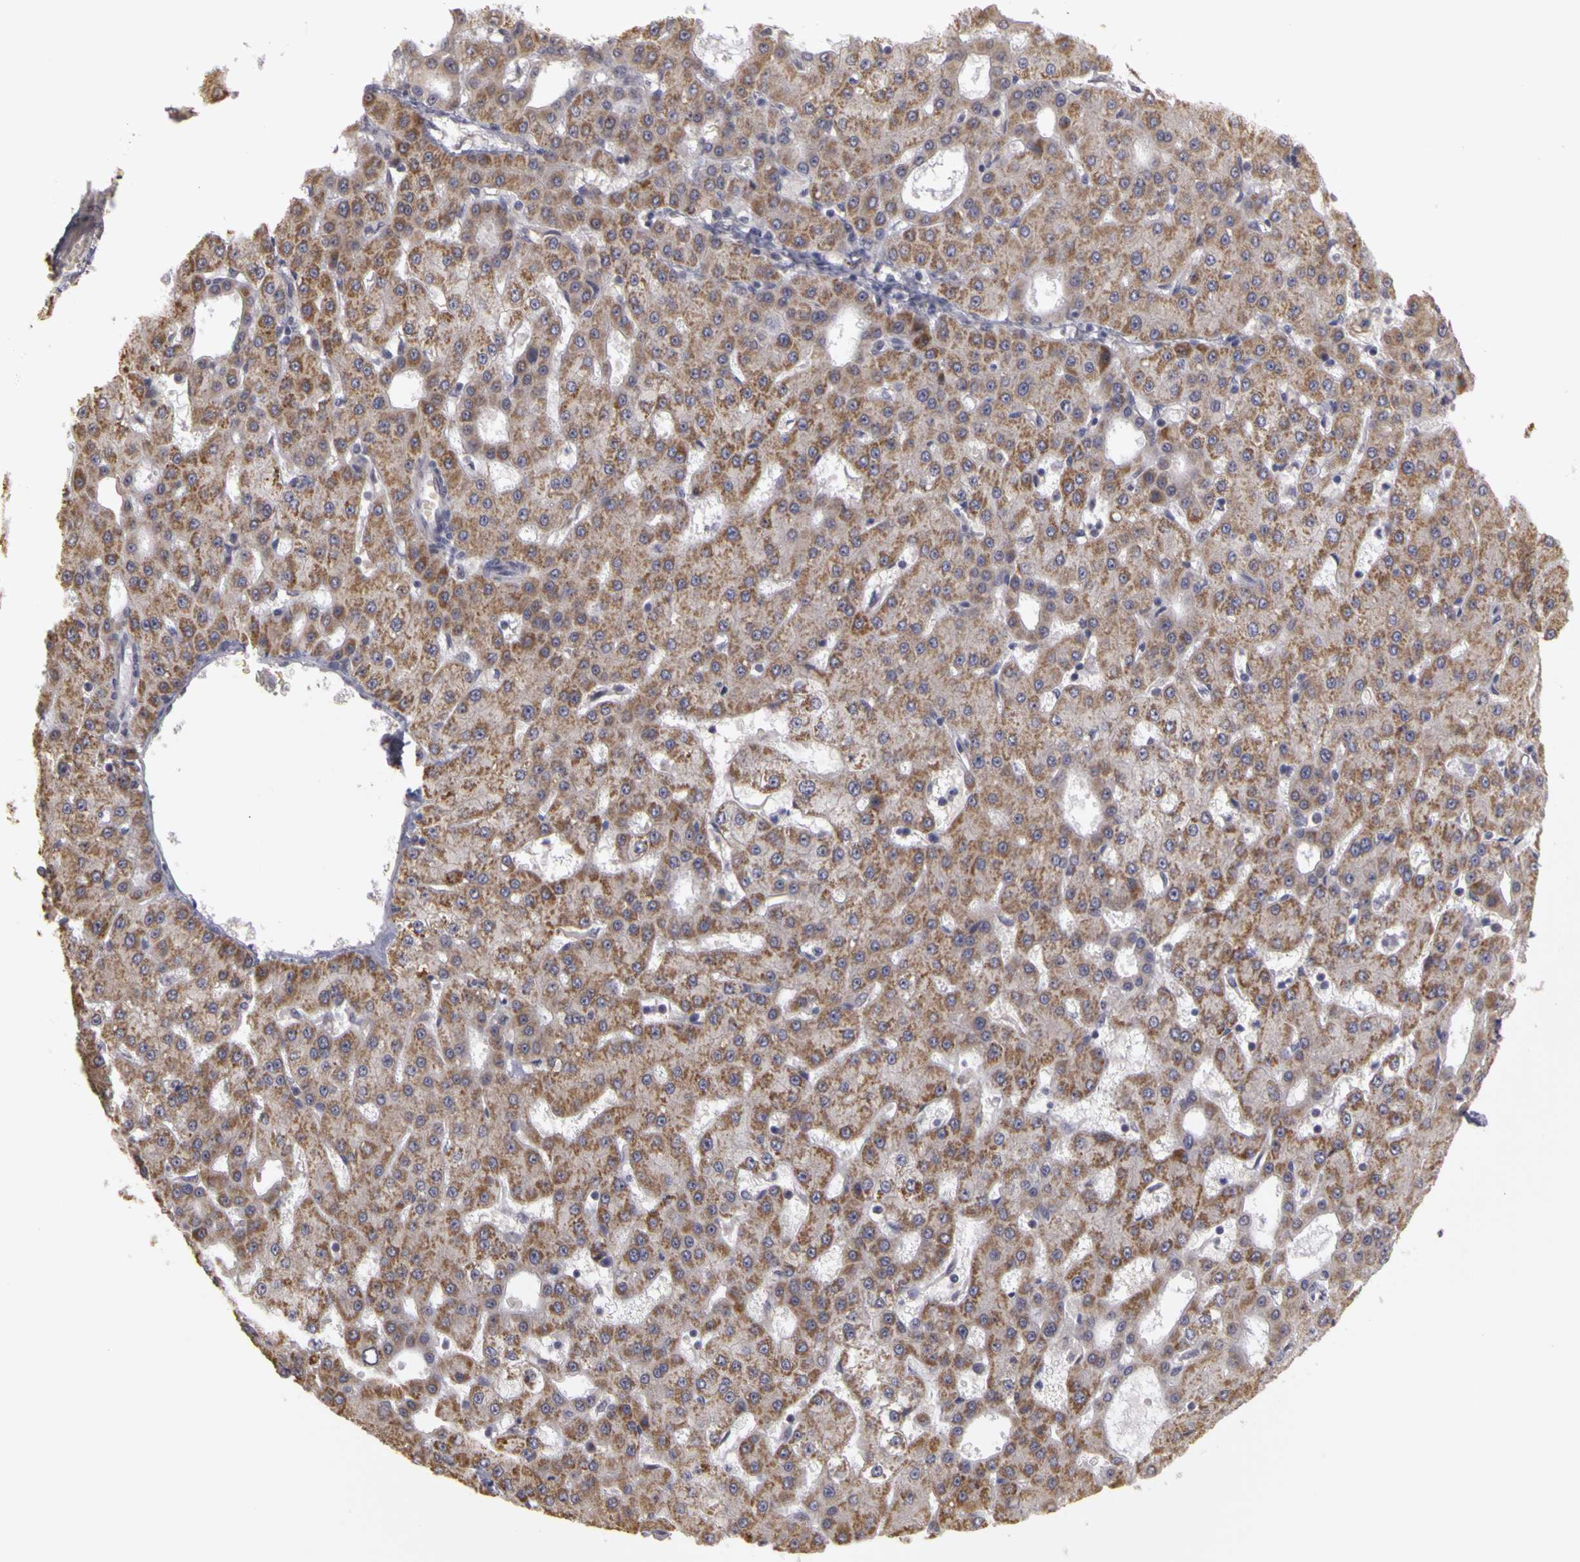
{"staining": {"intensity": "moderate", "quantity": ">75%", "location": "cytoplasmic/membranous"}, "tissue": "liver cancer", "cell_type": "Tumor cells", "image_type": "cancer", "snomed": [{"axis": "morphology", "description": "Carcinoma, Hepatocellular, NOS"}, {"axis": "topography", "description": "Liver"}], "caption": "Immunohistochemical staining of hepatocellular carcinoma (liver) demonstrates medium levels of moderate cytoplasmic/membranous positivity in about >75% of tumor cells.", "gene": "FRMD7", "patient": {"sex": "male", "age": 47}}